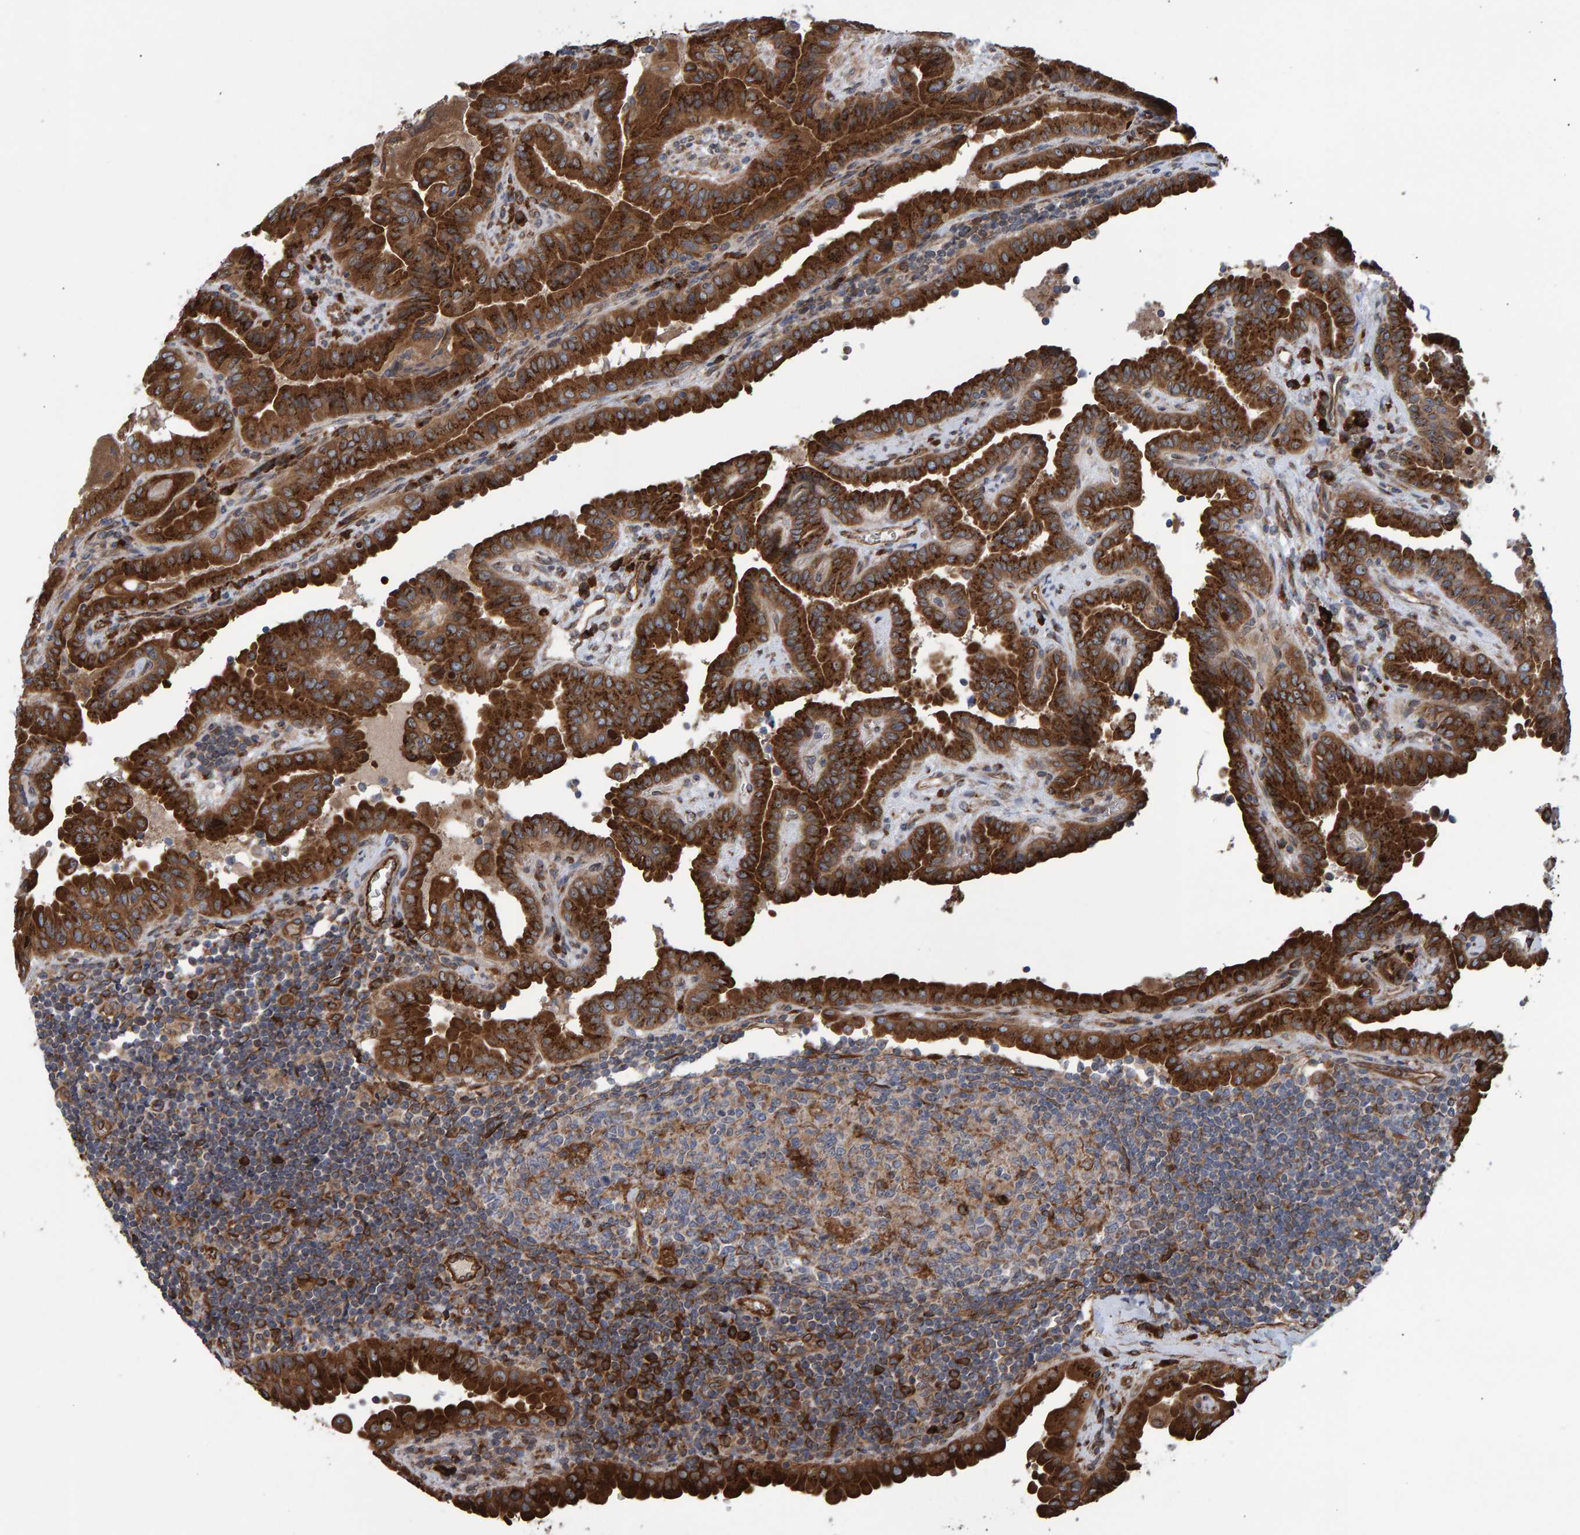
{"staining": {"intensity": "strong", "quantity": ">75%", "location": "cytoplasmic/membranous"}, "tissue": "thyroid cancer", "cell_type": "Tumor cells", "image_type": "cancer", "snomed": [{"axis": "morphology", "description": "Papillary adenocarcinoma, NOS"}, {"axis": "topography", "description": "Thyroid gland"}], "caption": "Immunohistochemistry (IHC) of thyroid cancer (papillary adenocarcinoma) displays high levels of strong cytoplasmic/membranous positivity in about >75% of tumor cells. Using DAB (3,3'-diaminobenzidine) (brown) and hematoxylin (blue) stains, captured at high magnification using brightfield microscopy.", "gene": "FAM117A", "patient": {"sex": "male", "age": 33}}